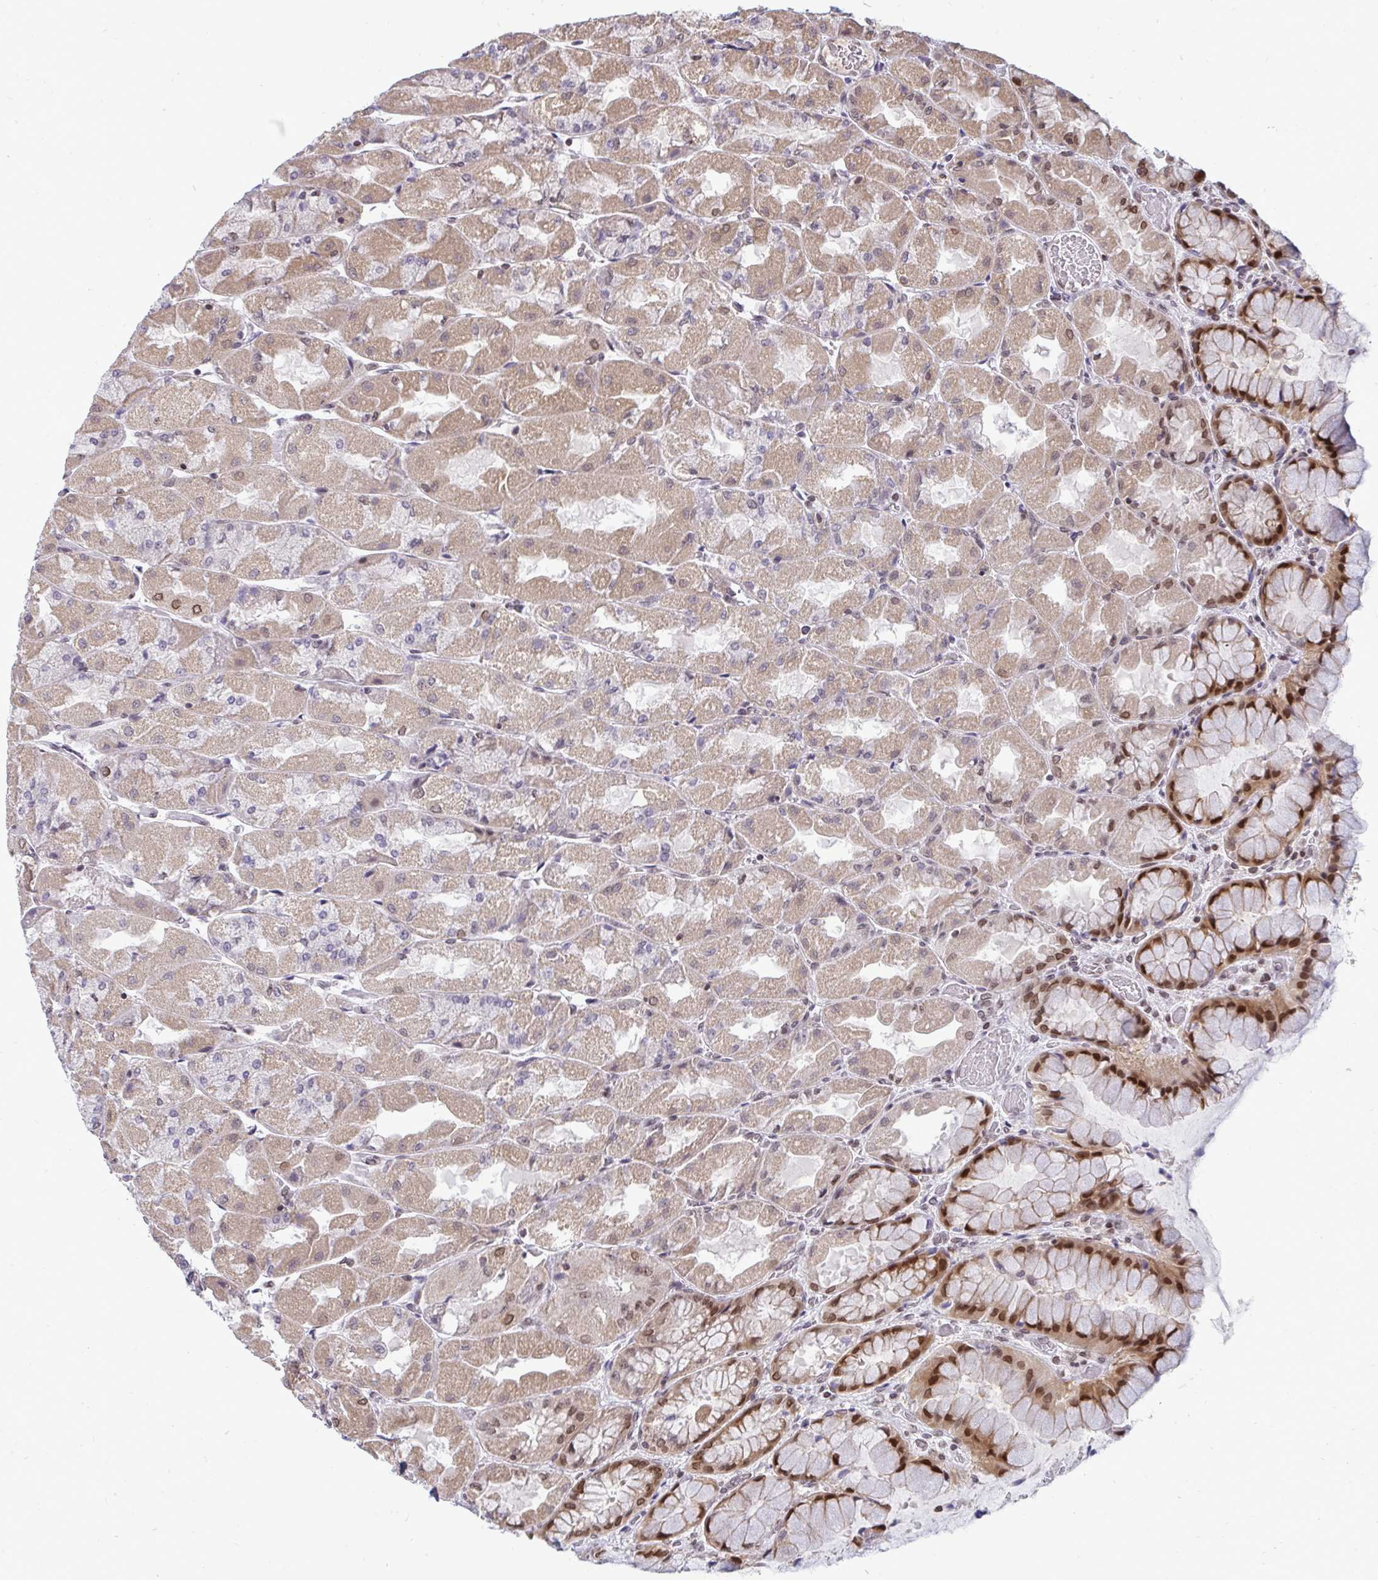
{"staining": {"intensity": "moderate", "quantity": "25%-75%", "location": "cytoplasmic/membranous,nuclear"}, "tissue": "stomach", "cell_type": "Glandular cells", "image_type": "normal", "snomed": [{"axis": "morphology", "description": "Normal tissue, NOS"}, {"axis": "topography", "description": "Stomach"}], "caption": "A brown stain labels moderate cytoplasmic/membranous,nuclear staining of a protein in glandular cells of normal human stomach. The staining was performed using DAB (3,3'-diaminobenzidine) to visualize the protein expression in brown, while the nuclei were stained in blue with hematoxylin (Magnification: 20x).", "gene": "JPT1", "patient": {"sex": "female", "age": 61}}